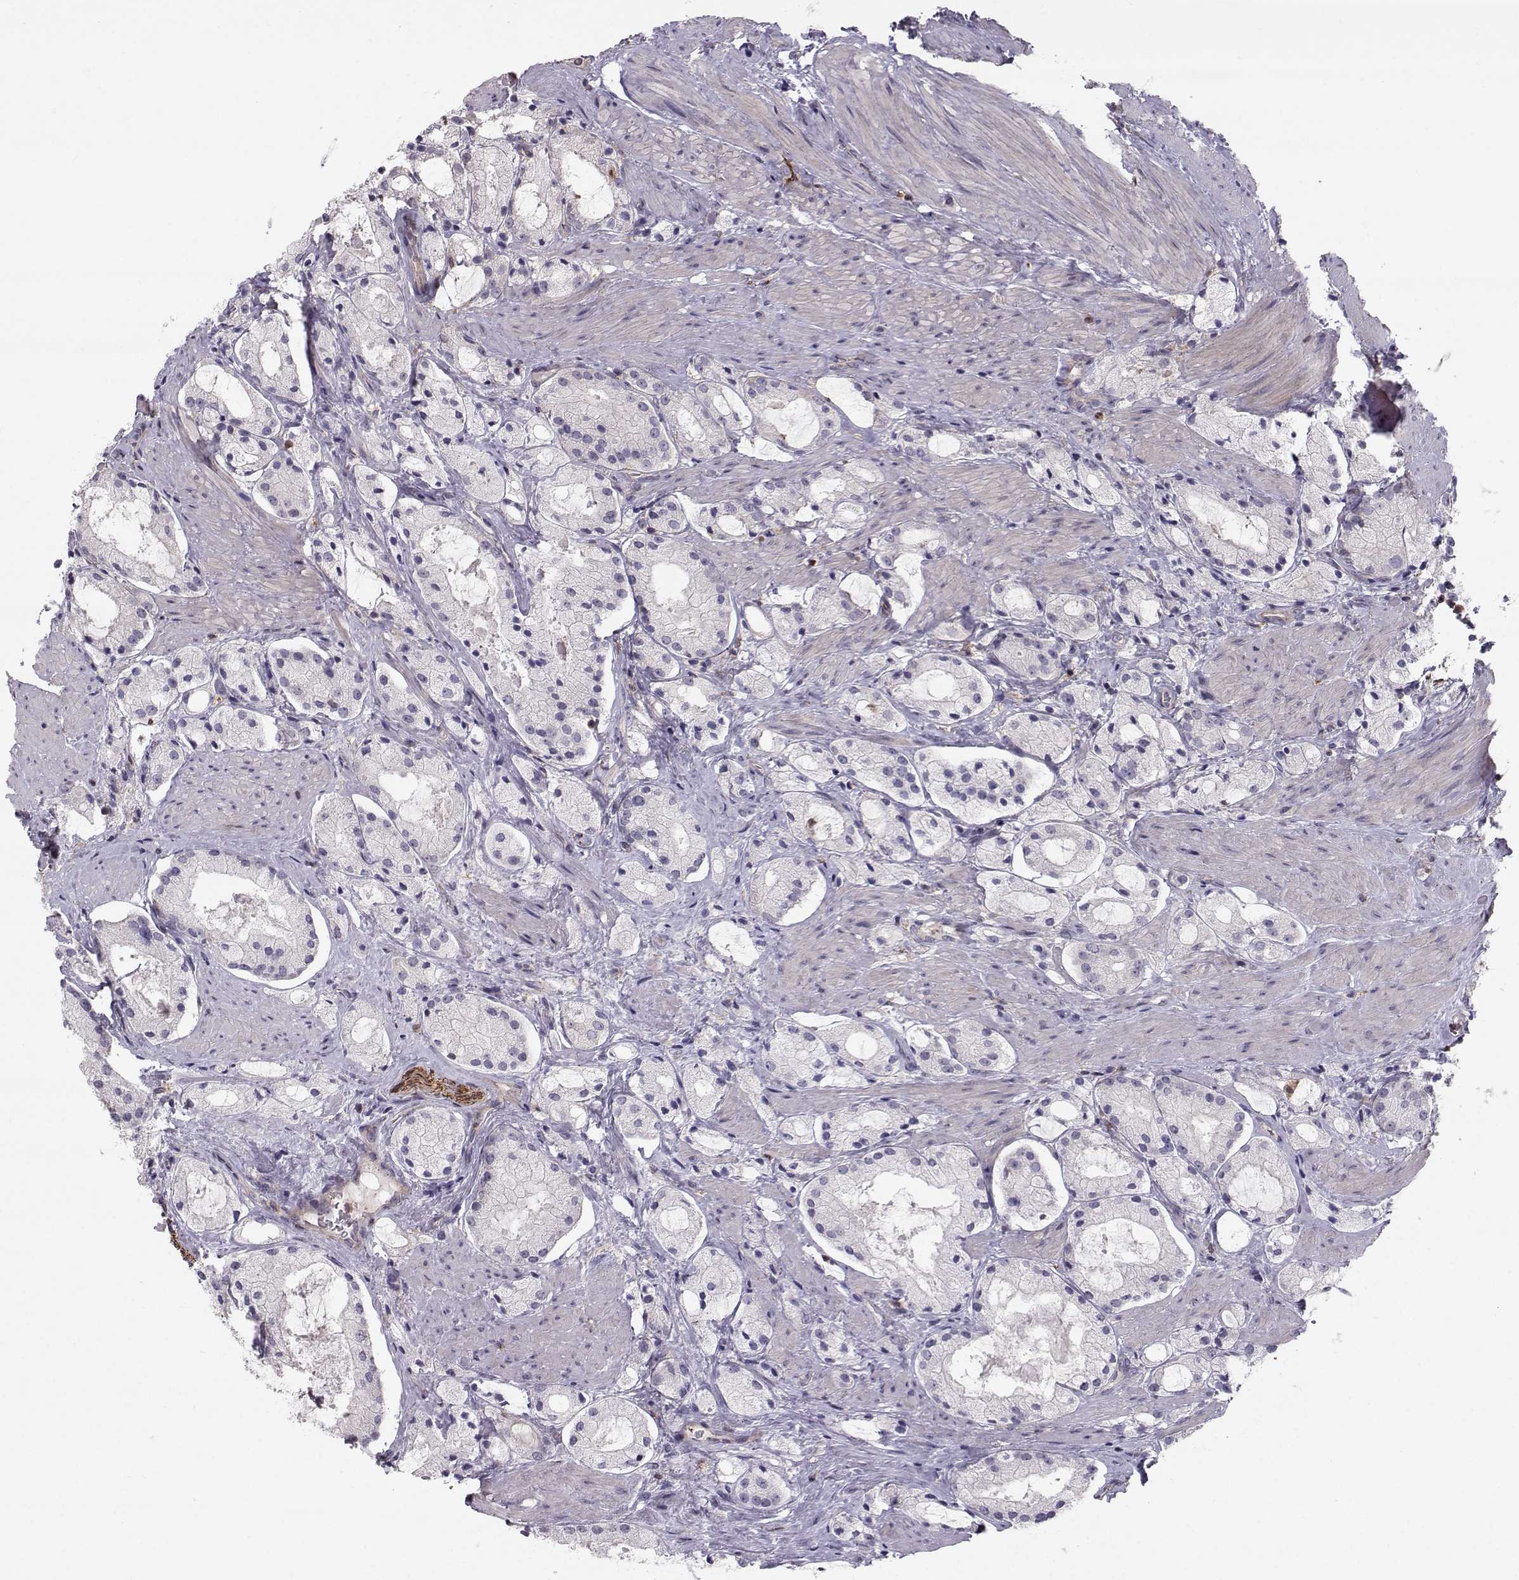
{"staining": {"intensity": "negative", "quantity": "none", "location": "none"}, "tissue": "prostate cancer", "cell_type": "Tumor cells", "image_type": "cancer", "snomed": [{"axis": "morphology", "description": "Adenocarcinoma, NOS"}, {"axis": "morphology", "description": "Adenocarcinoma, High grade"}, {"axis": "topography", "description": "Prostate"}], "caption": "This is an IHC photomicrograph of human prostate cancer (high-grade adenocarcinoma). There is no expression in tumor cells.", "gene": "ASB16", "patient": {"sex": "male", "age": 64}}